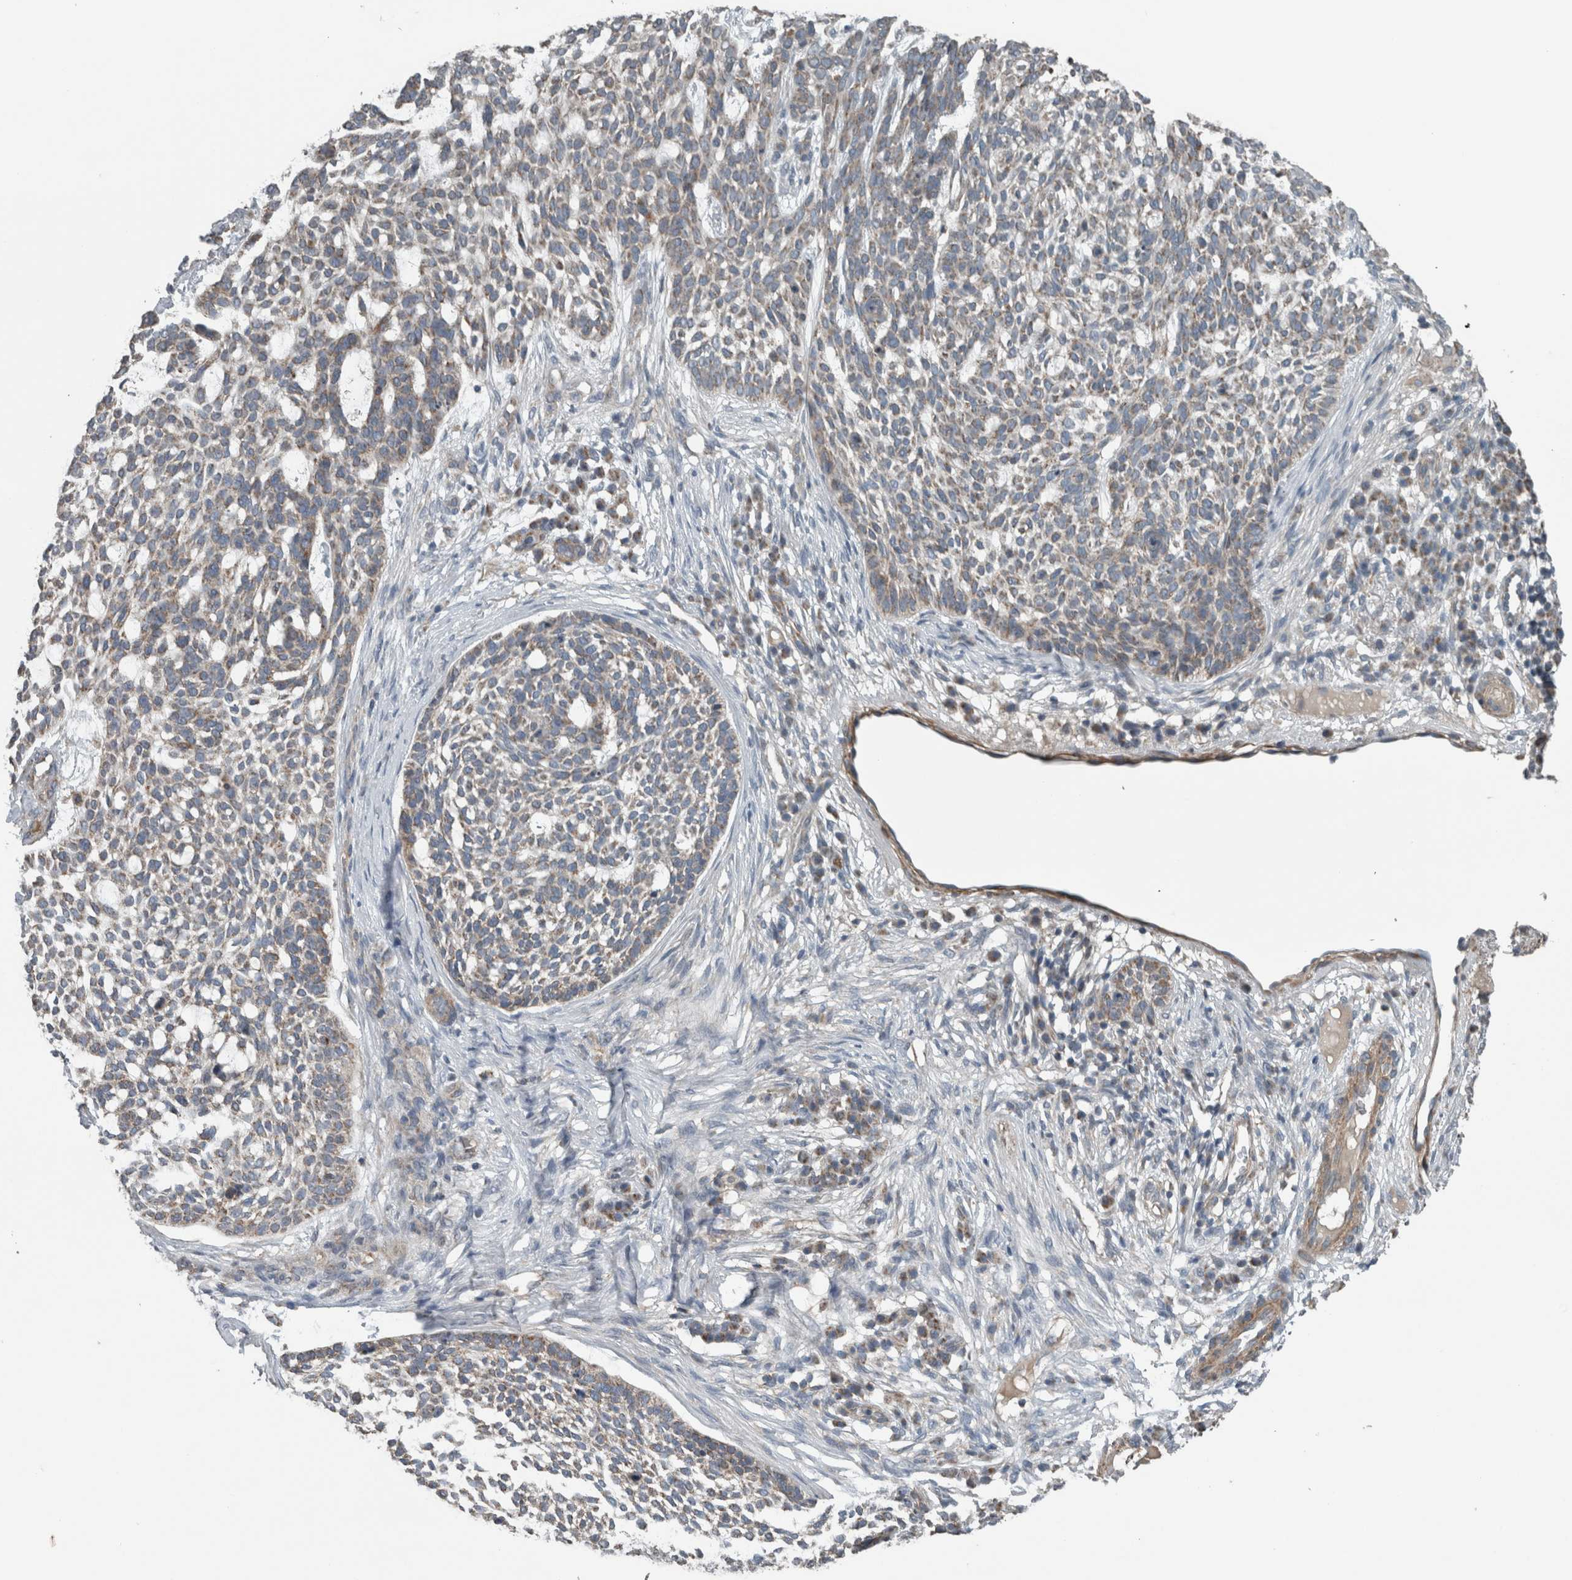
{"staining": {"intensity": "weak", "quantity": ">75%", "location": "cytoplasmic/membranous"}, "tissue": "skin cancer", "cell_type": "Tumor cells", "image_type": "cancer", "snomed": [{"axis": "morphology", "description": "Basal cell carcinoma"}, {"axis": "topography", "description": "Skin"}], "caption": "An immunohistochemistry image of tumor tissue is shown. Protein staining in brown shows weak cytoplasmic/membranous positivity in basal cell carcinoma (skin) within tumor cells. (DAB (3,3'-diaminobenzidine) IHC, brown staining for protein, blue staining for nuclei).", "gene": "ARMC1", "patient": {"sex": "female", "age": 64}}